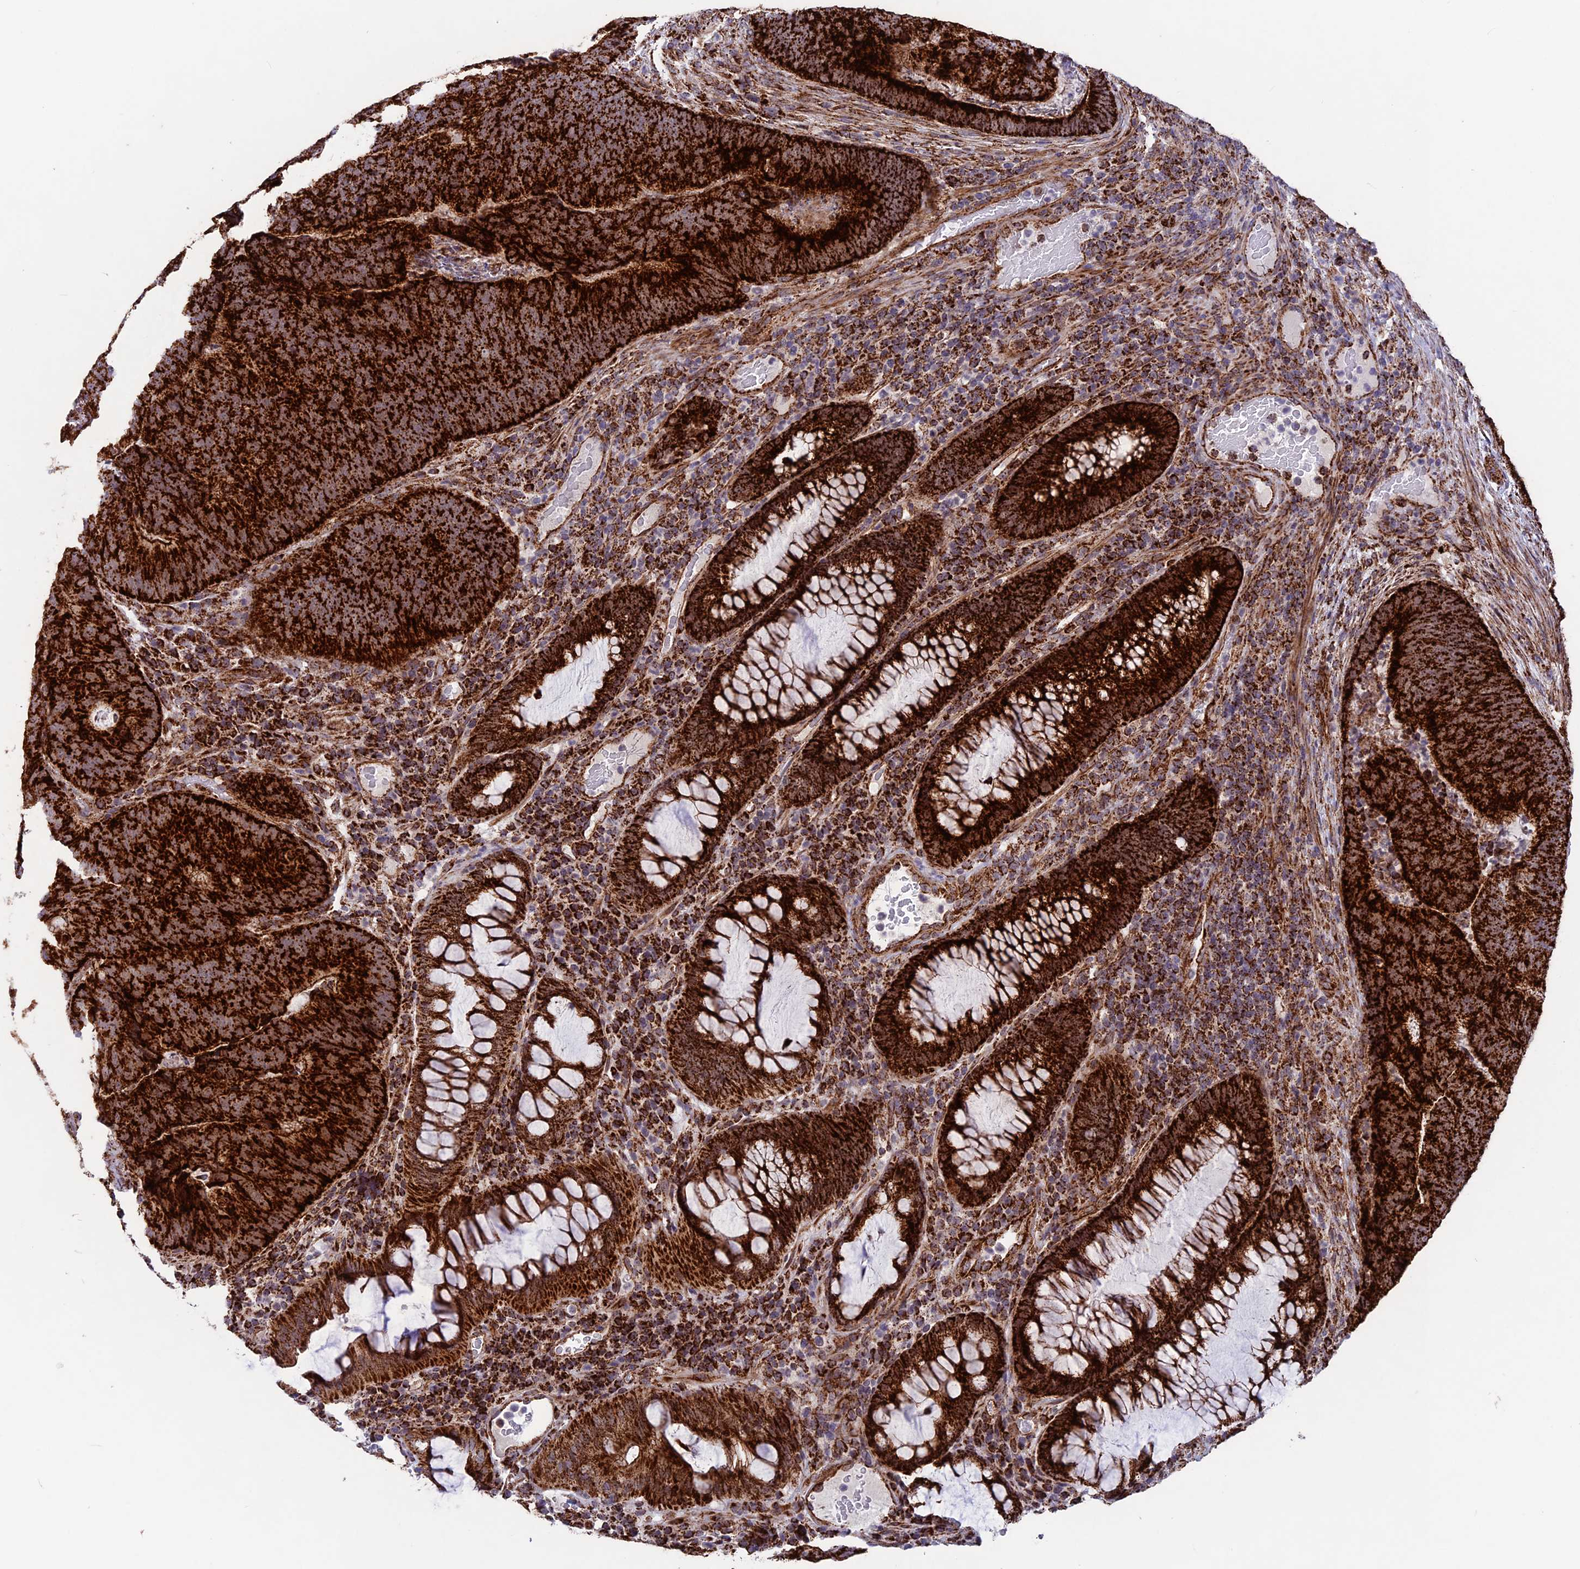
{"staining": {"intensity": "strong", "quantity": ">75%", "location": "cytoplasmic/membranous"}, "tissue": "colorectal cancer", "cell_type": "Tumor cells", "image_type": "cancer", "snomed": [{"axis": "morphology", "description": "Adenocarcinoma, NOS"}, {"axis": "topography", "description": "Colon"}], "caption": "Colorectal cancer tissue displays strong cytoplasmic/membranous positivity in about >75% of tumor cells, visualized by immunohistochemistry. (DAB (3,3'-diaminobenzidine) = brown stain, brightfield microscopy at high magnification).", "gene": "MRPS18B", "patient": {"sex": "female", "age": 67}}